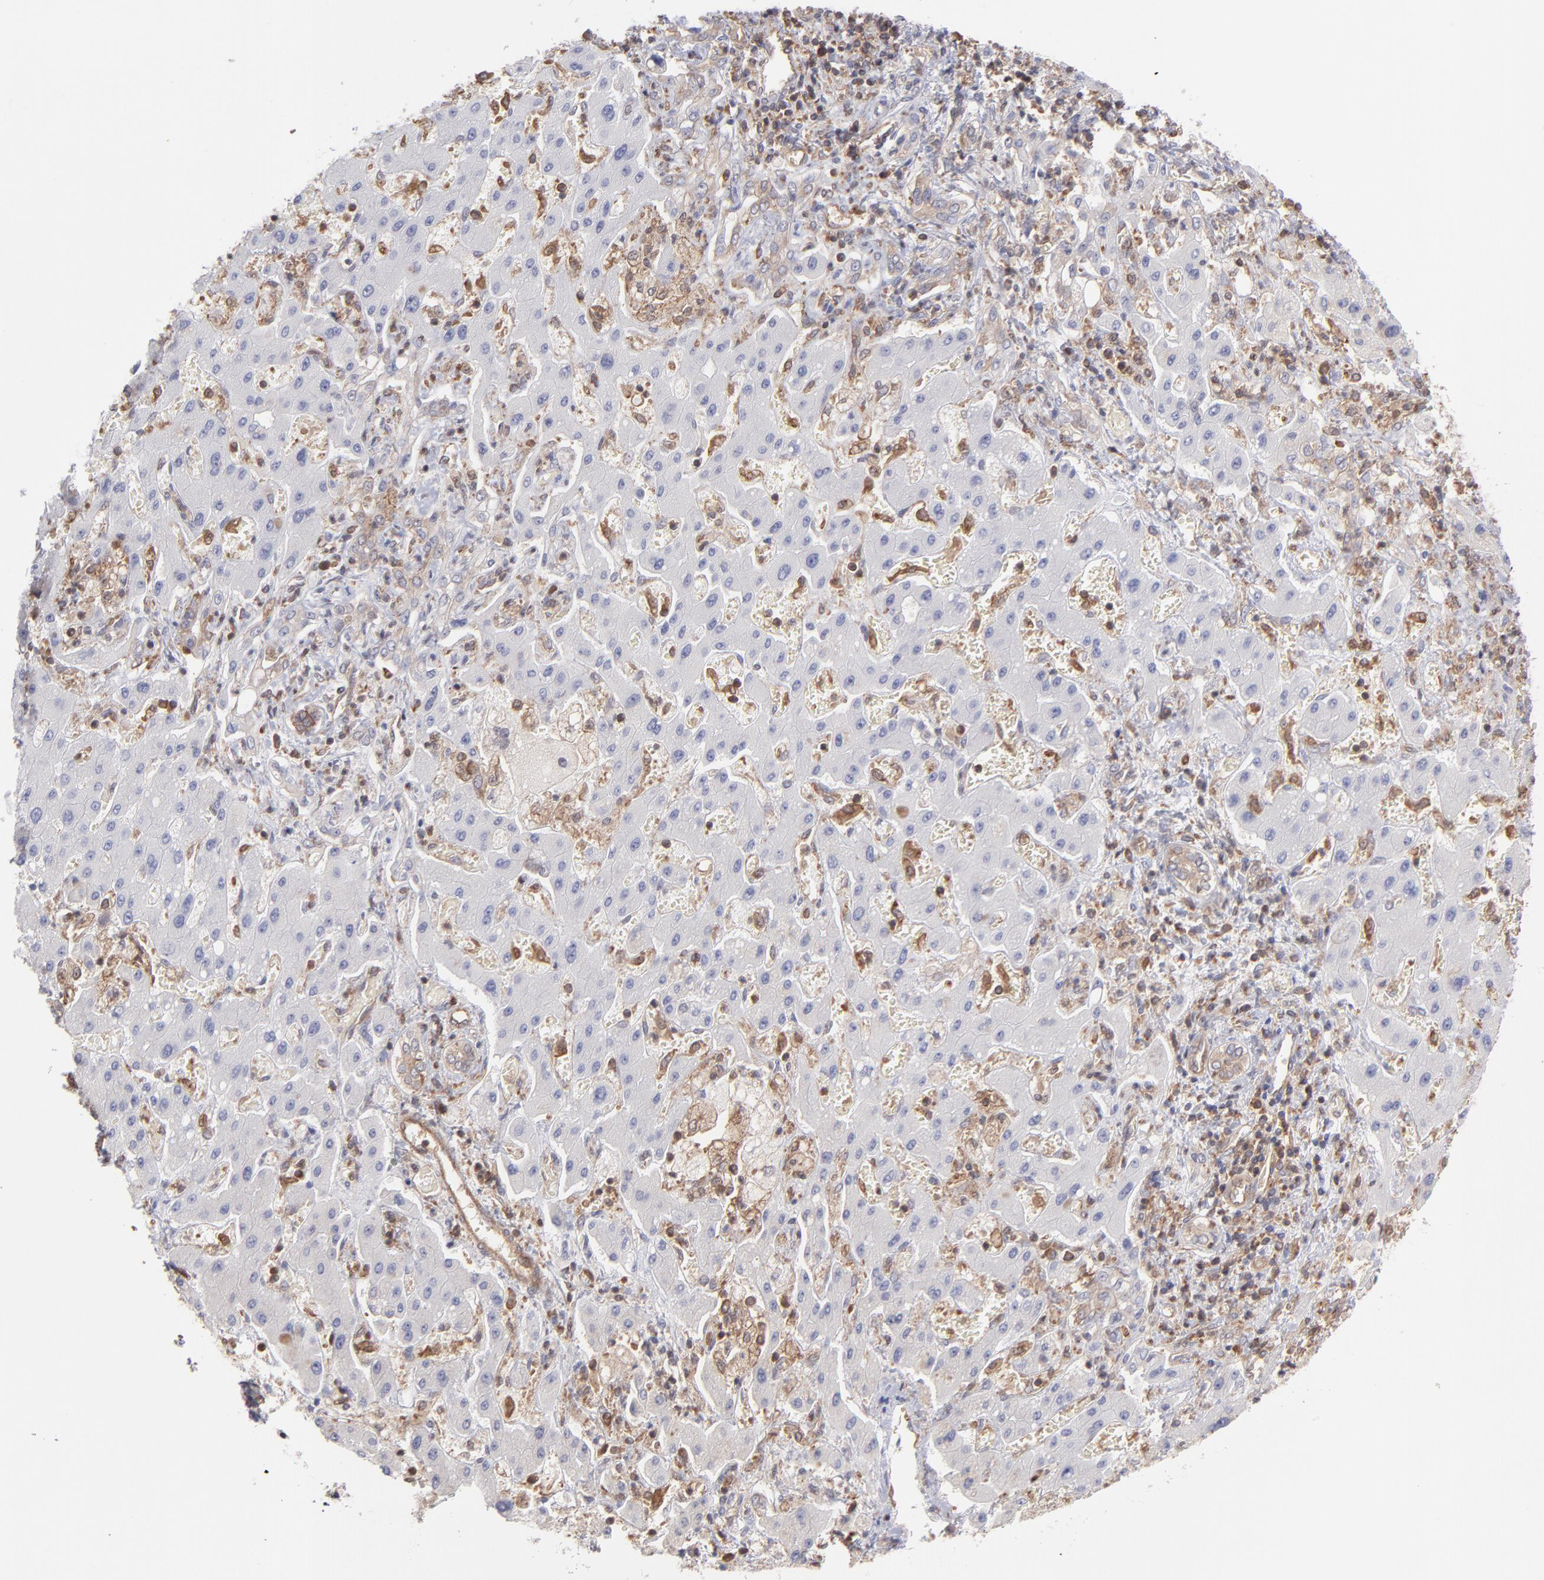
{"staining": {"intensity": "negative", "quantity": "none", "location": "none"}, "tissue": "liver cancer", "cell_type": "Tumor cells", "image_type": "cancer", "snomed": [{"axis": "morphology", "description": "Cholangiocarcinoma"}, {"axis": "topography", "description": "Liver"}], "caption": "Human liver cholangiocarcinoma stained for a protein using IHC shows no expression in tumor cells.", "gene": "MAPRE1", "patient": {"sex": "male", "age": 50}}